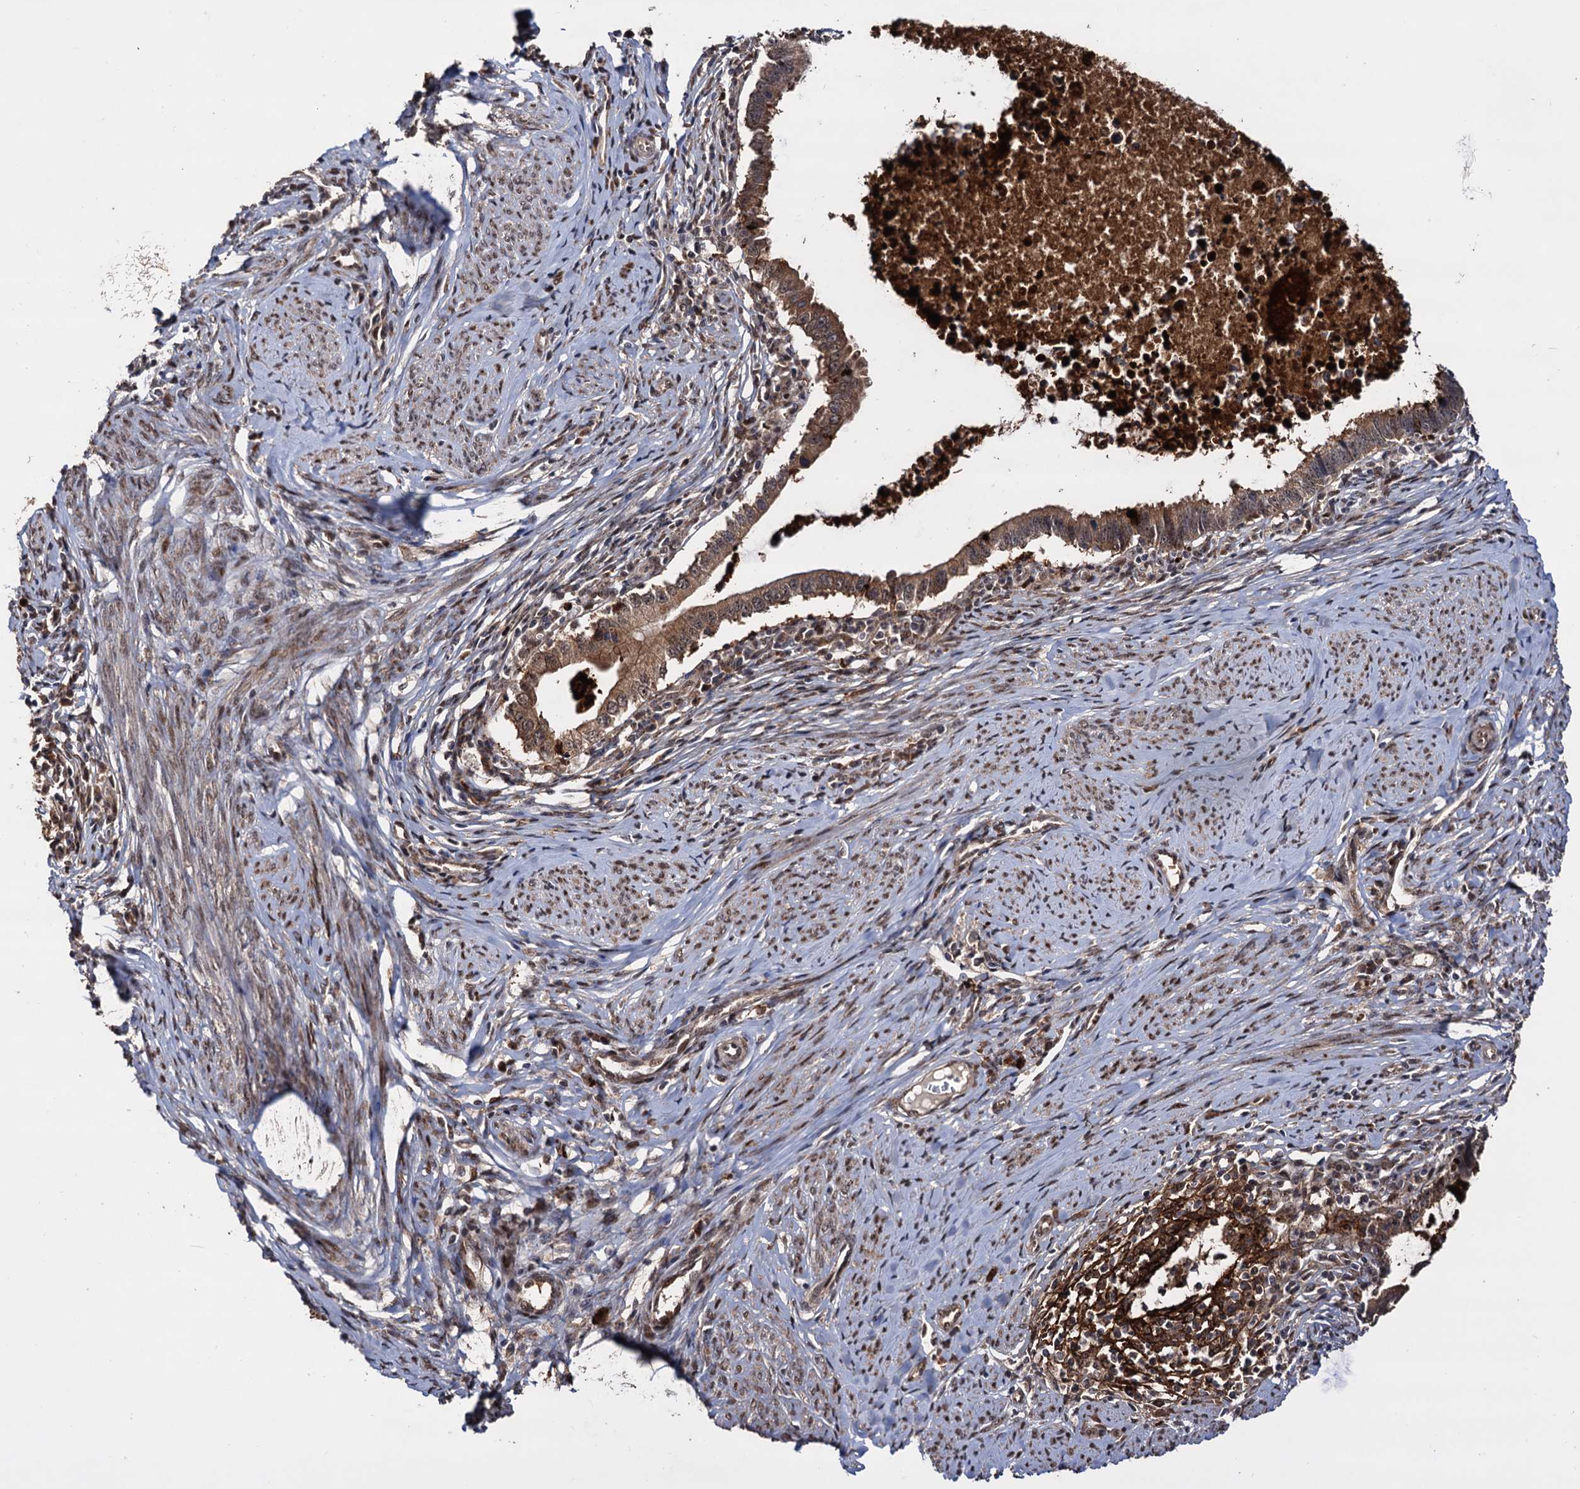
{"staining": {"intensity": "strong", "quantity": ">75%", "location": "cytoplasmic/membranous,nuclear"}, "tissue": "cervical cancer", "cell_type": "Tumor cells", "image_type": "cancer", "snomed": [{"axis": "morphology", "description": "Adenocarcinoma, NOS"}, {"axis": "topography", "description": "Cervix"}], "caption": "Cervical adenocarcinoma stained for a protein reveals strong cytoplasmic/membranous and nuclear positivity in tumor cells. Nuclei are stained in blue.", "gene": "PIGB", "patient": {"sex": "female", "age": 36}}